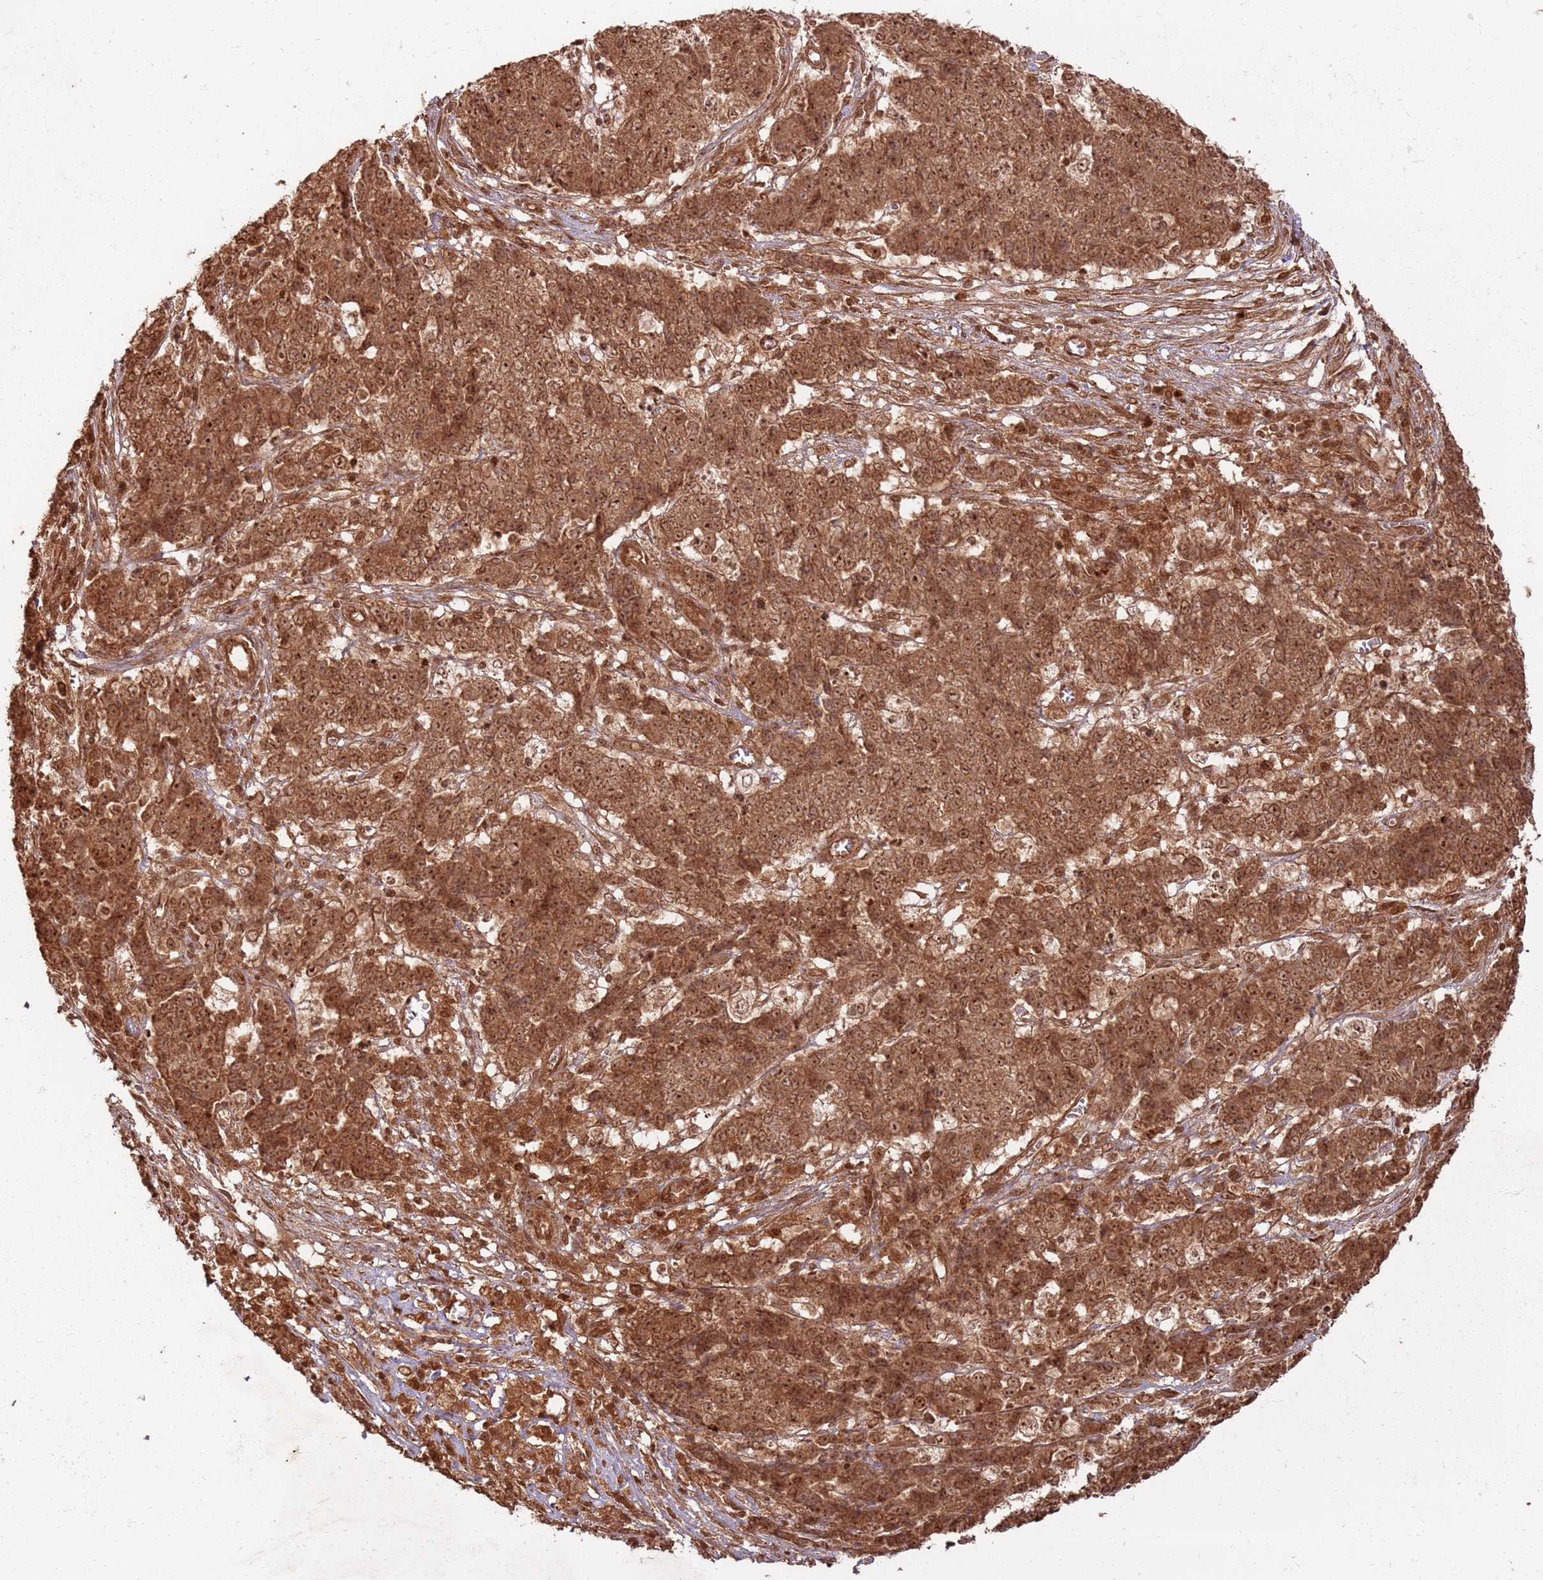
{"staining": {"intensity": "strong", "quantity": ">75%", "location": "cytoplasmic/membranous,nuclear"}, "tissue": "ovarian cancer", "cell_type": "Tumor cells", "image_type": "cancer", "snomed": [{"axis": "morphology", "description": "Carcinoma, endometroid"}, {"axis": "topography", "description": "Ovary"}], "caption": "Ovarian cancer stained for a protein (brown) exhibits strong cytoplasmic/membranous and nuclear positive staining in about >75% of tumor cells.", "gene": "TBC1D13", "patient": {"sex": "female", "age": 42}}